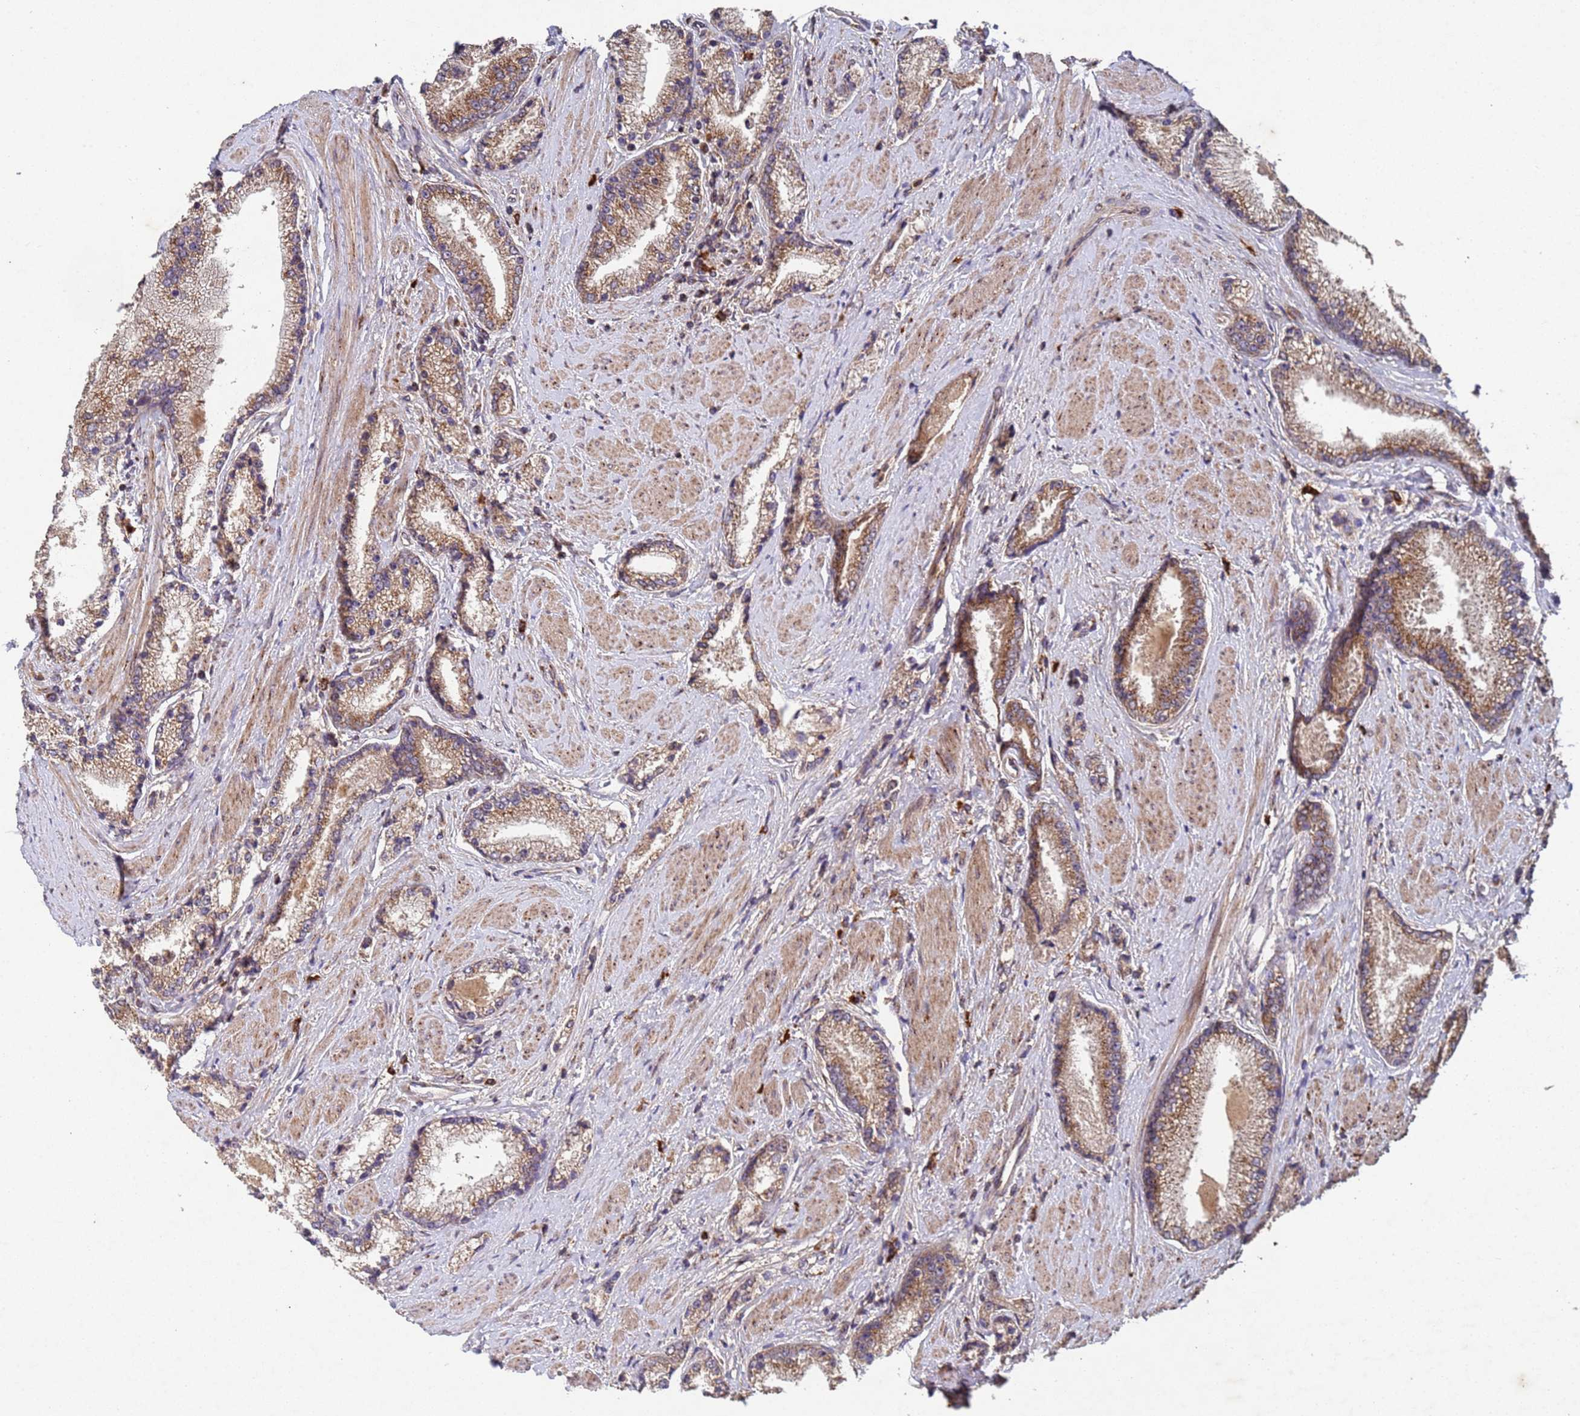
{"staining": {"intensity": "moderate", "quantity": ">75%", "location": "cytoplasmic/membranous"}, "tissue": "prostate cancer", "cell_type": "Tumor cells", "image_type": "cancer", "snomed": [{"axis": "morphology", "description": "Adenocarcinoma, High grade"}, {"axis": "topography", "description": "Prostate"}], "caption": "Immunohistochemistry (IHC) photomicrograph of neoplastic tissue: human prostate cancer (high-grade adenocarcinoma) stained using immunohistochemistry shows medium levels of moderate protein expression localized specifically in the cytoplasmic/membranous of tumor cells, appearing as a cytoplasmic/membranous brown color.", "gene": "FASTKD1", "patient": {"sex": "male", "age": 67}}